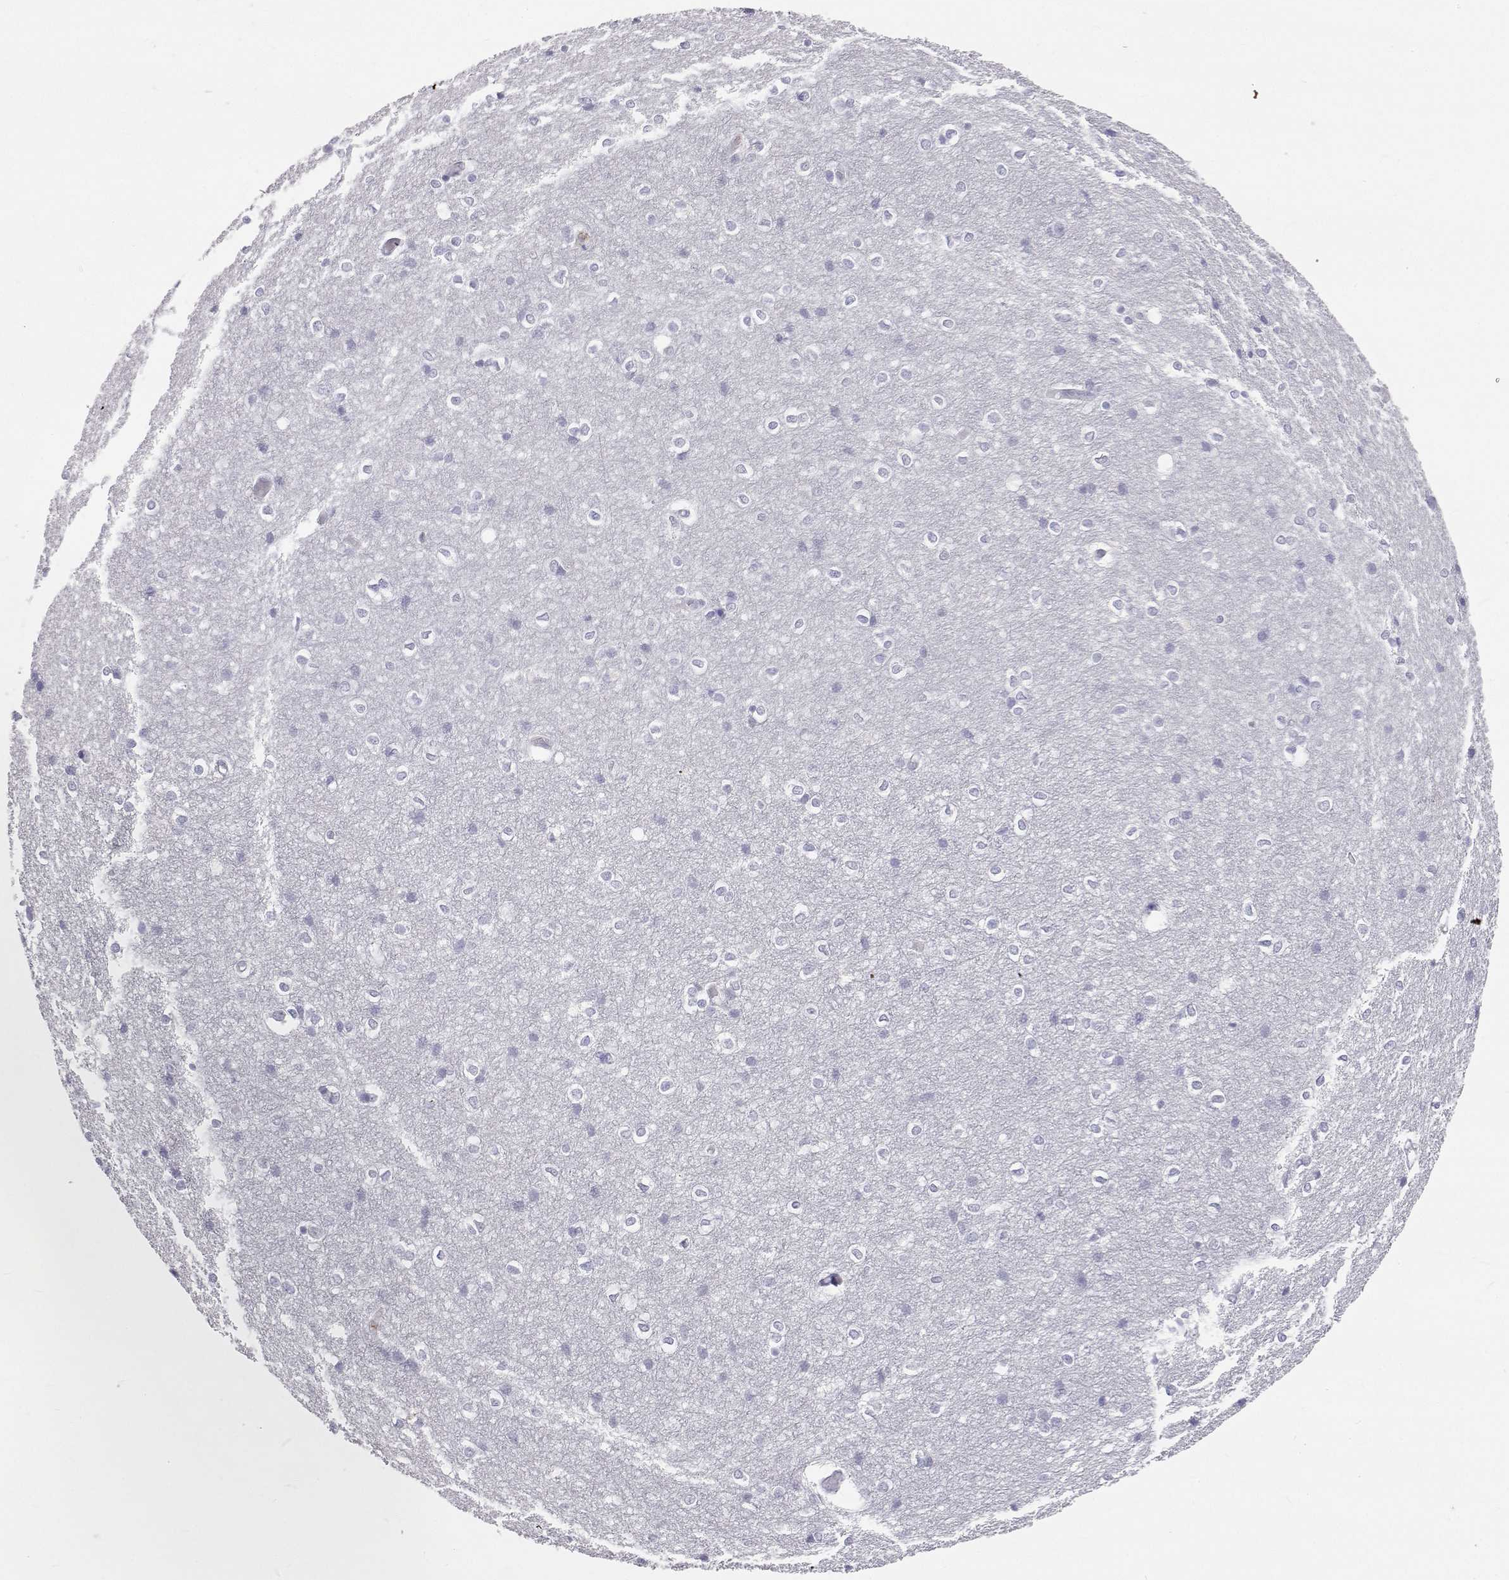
{"staining": {"intensity": "negative", "quantity": "none", "location": "none"}, "tissue": "cerebral cortex", "cell_type": "Endothelial cells", "image_type": "normal", "snomed": [{"axis": "morphology", "description": "Normal tissue, NOS"}, {"axis": "topography", "description": "Cerebral cortex"}], "caption": "IHC micrograph of normal cerebral cortex stained for a protein (brown), which shows no expression in endothelial cells. Nuclei are stained in blue.", "gene": "SFTPB", "patient": {"sex": "male", "age": 37}}